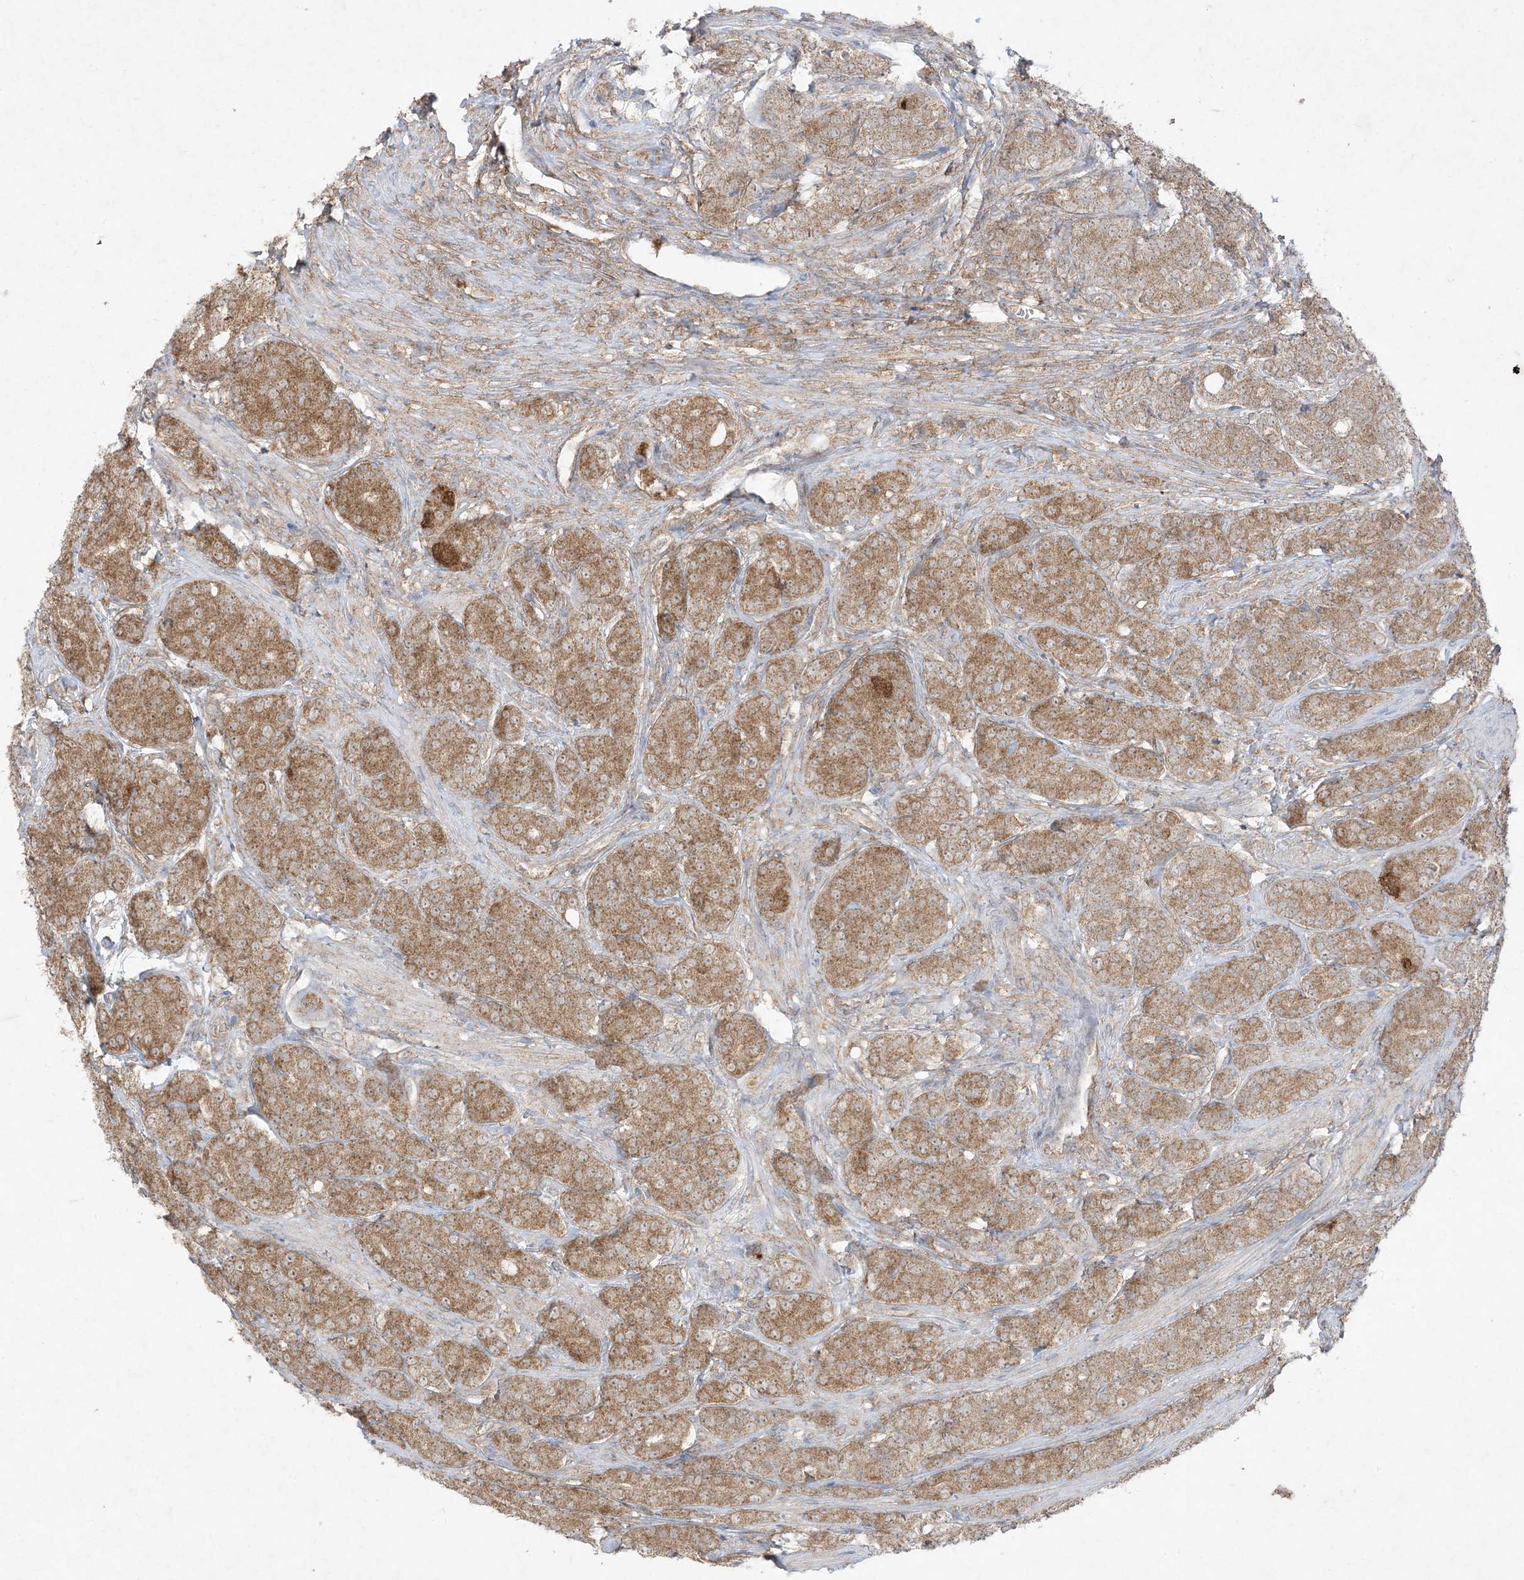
{"staining": {"intensity": "moderate", "quantity": ">75%", "location": "cytoplasmic/membranous"}, "tissue": "prostate cancer", "cell_type": "Tumor cells", "image_type": "cancer", "snomed": [{"axis": "morphology", "description": "Adenocarcinoma, High grade"}, {"axis": "topography", "description": "Prostate"}], "caption": "IHC staining of prostate cancer (adenocarcinoma (high-grade)), which shows medium levels of moderate cytoplasmic/membranous staining in about >75% of tumor cells indicating moderate cytoplasmic/membranous protein staining. The staining was performed using DAB (brown) for protein detection and nuclei were counterstained in hematoxylin (blue).", "gene": "UBE2C", "patient": {"sex": "male", "age": 62}}